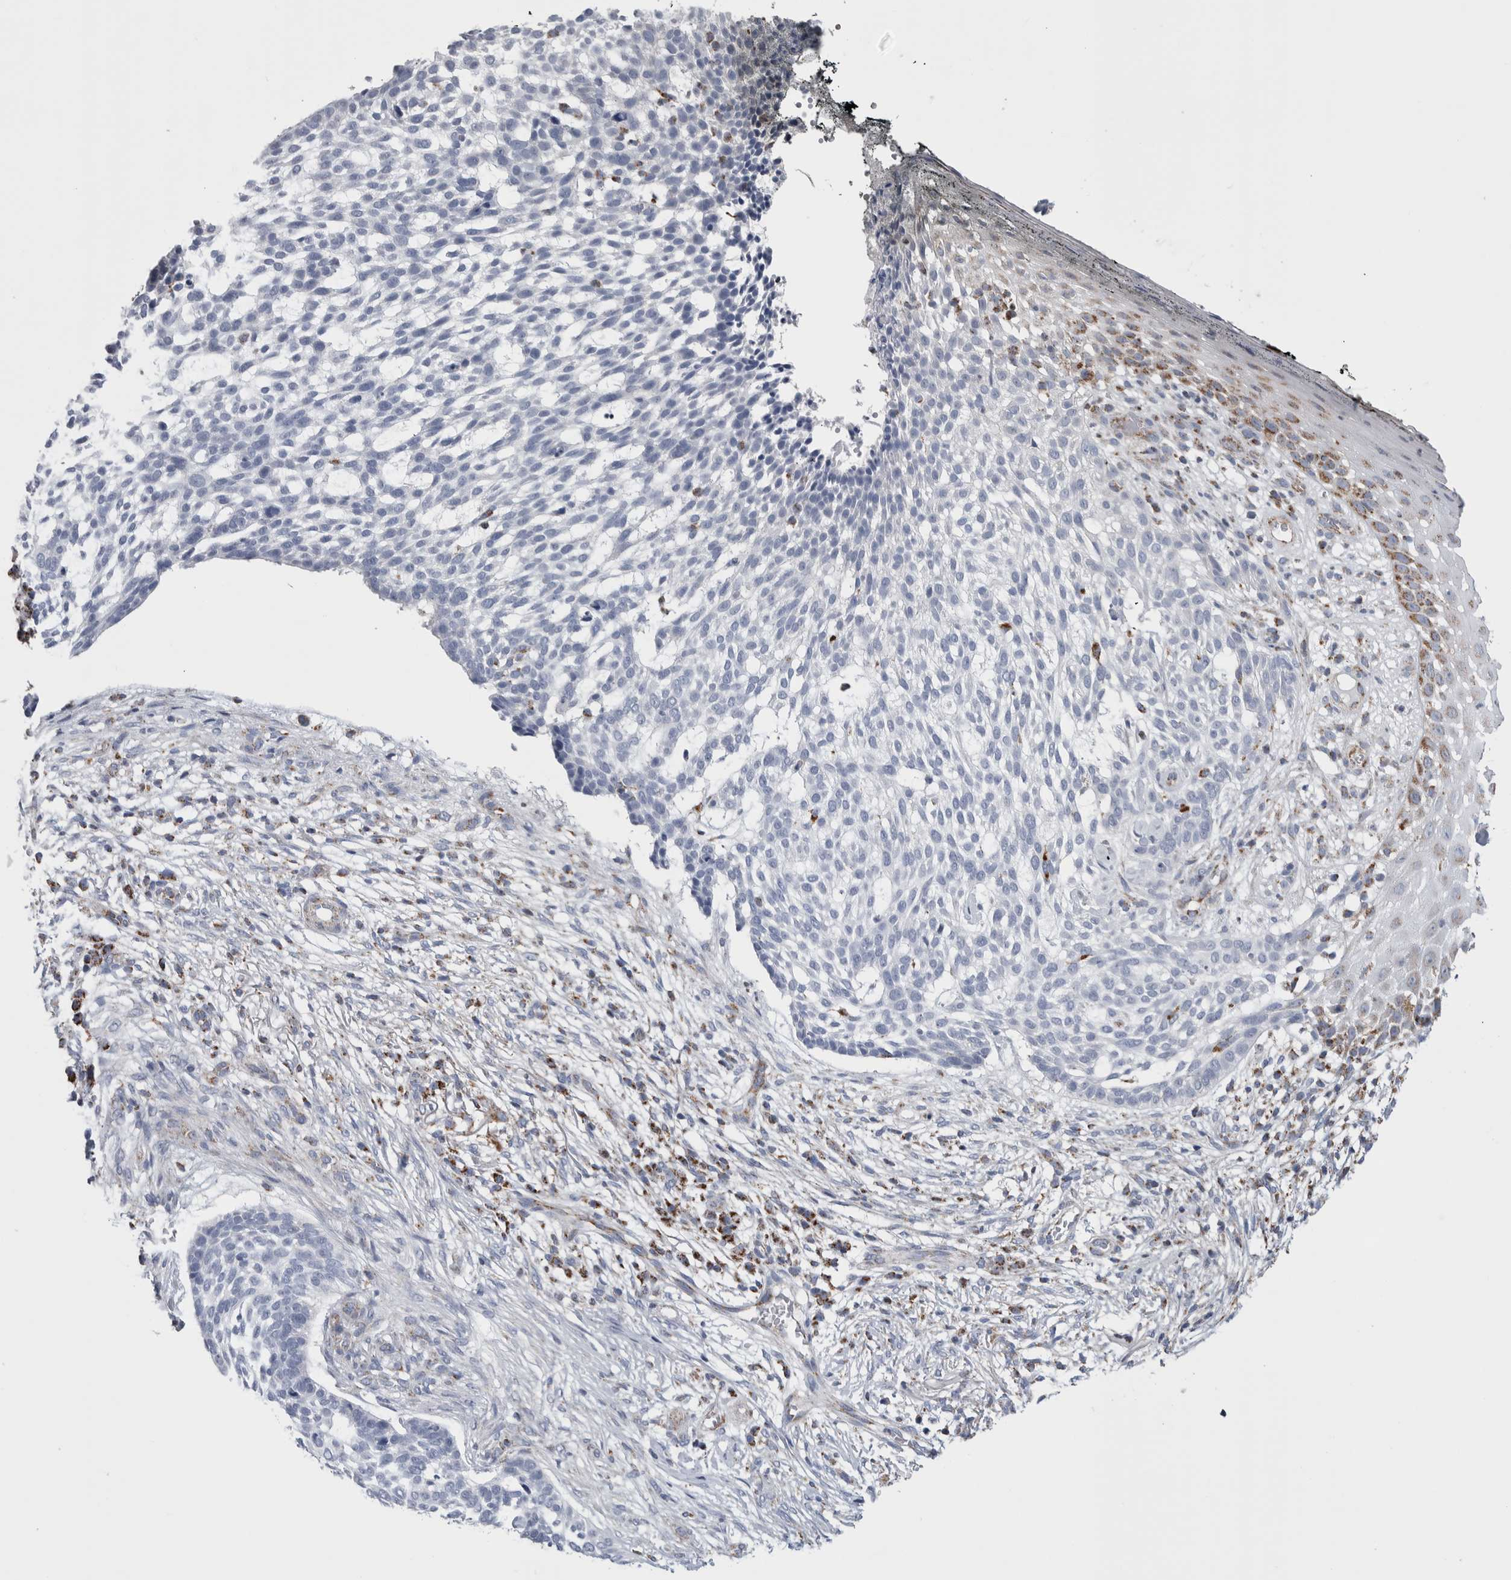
{"staining": {"intensity": "negative", "quantity": "none", "location": "none"}, "tissue": "skin cancer", "cell_type": "Tumor cells", "image_type": "cancer", "snomed": [{"axis": "morphology", "description": "Basal cell carcinoma"}, {"axis": "topography", "description": "Skin"}], "caption": "An image of human basal cell carcinoma (skin) is negative for staining in tumor cells.", "gene": "ETFA", "patient": {"sex": "female", "age": 64}}